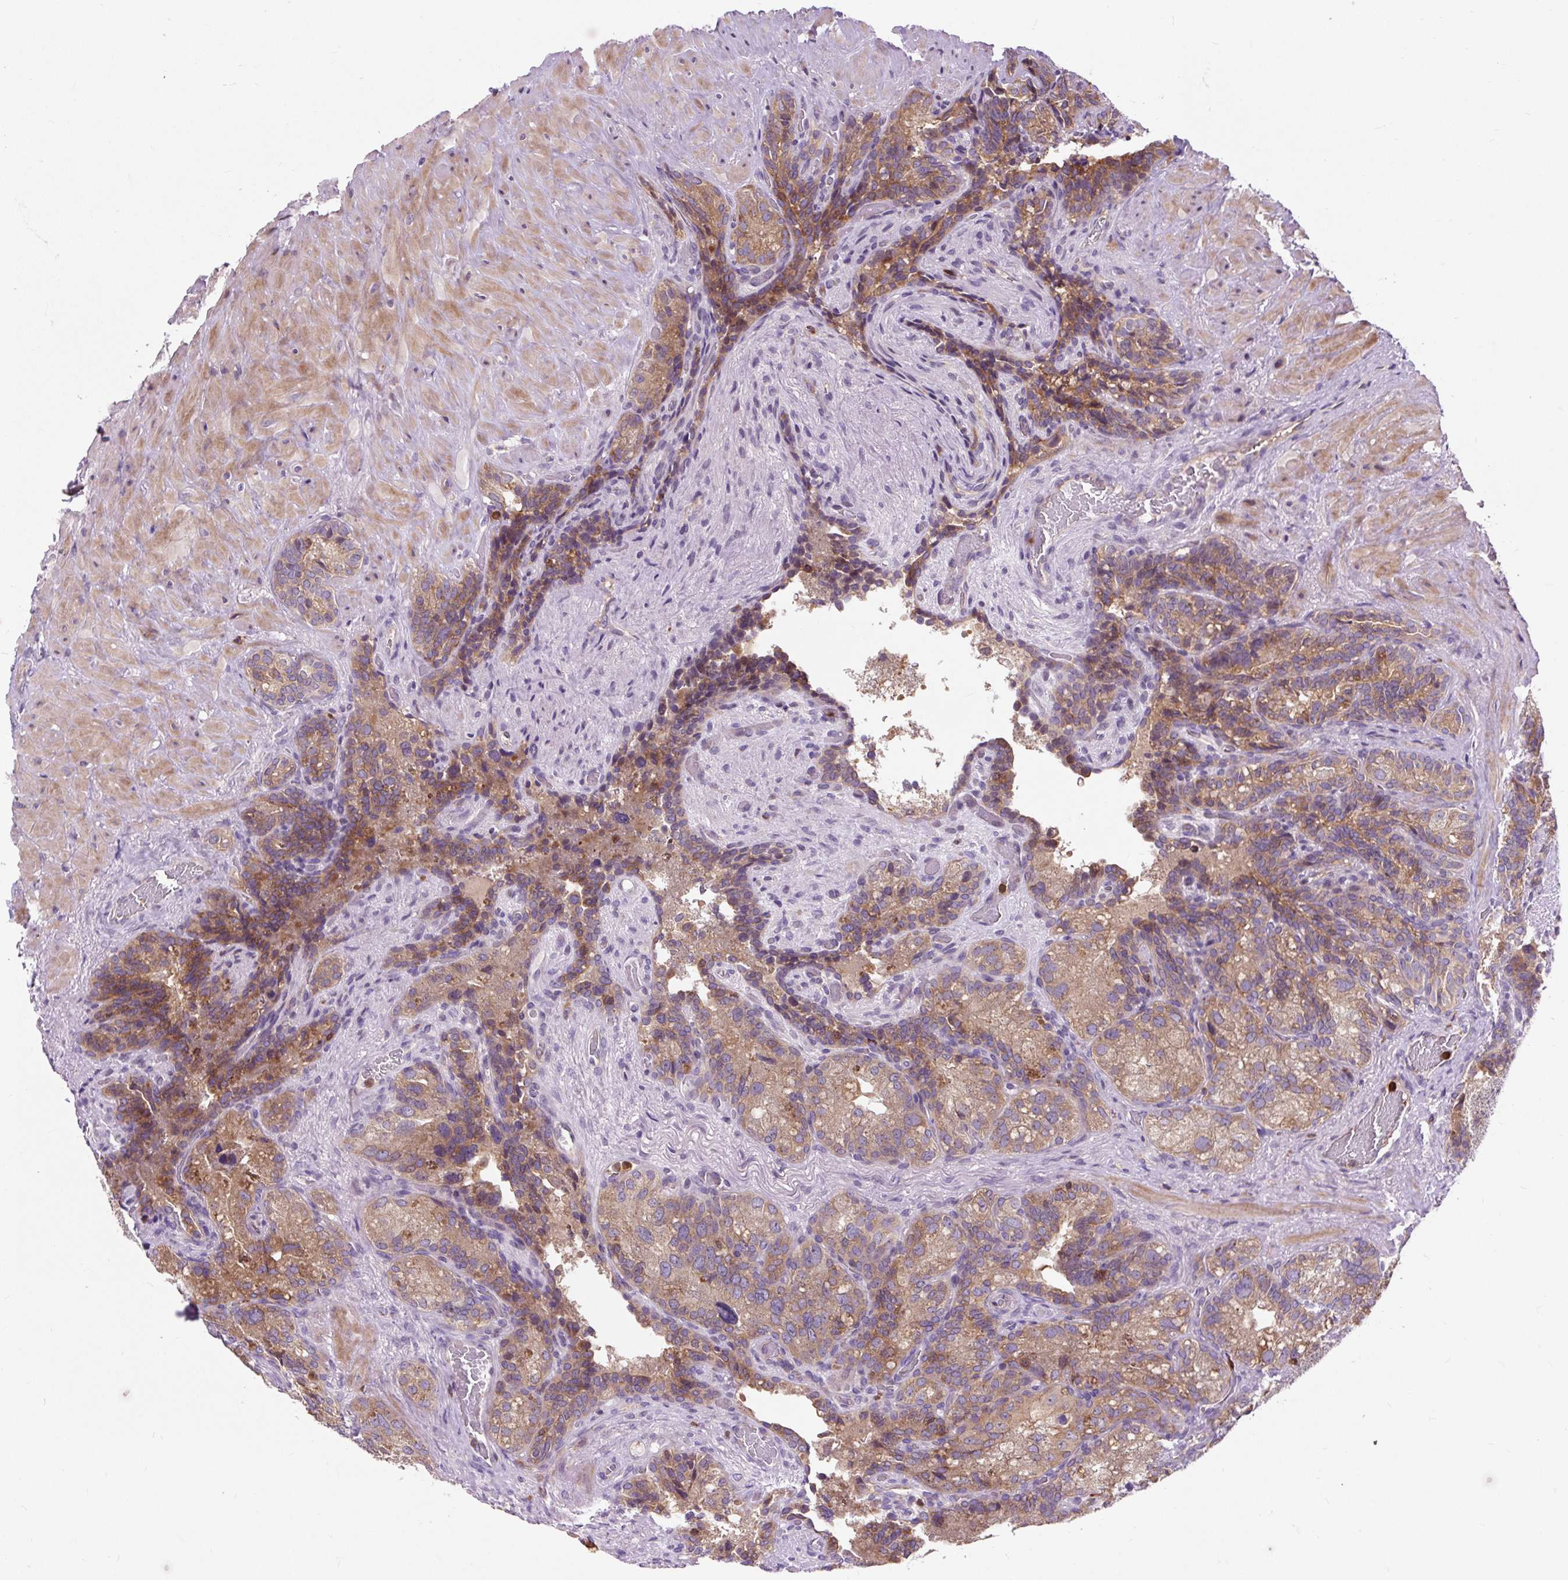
{"staining": {"intensity": "moderate", "quantity": ">75%", "location": "cytoplasmic/membranous"}, "tissue": "seminal vesicle", "cell_type": "Glandular cells", "image_type": "normal", "snomed": [{"axis": "morphology", "description": "Normal tissue, NOS"}, {"axis": "topography", "description": "Seminal veicle"}], "caption": "Protein expression analysis of unremarkable seminal vesicle exhibits moderate cytoplasmic/membranous expression in about >75% of glandular cells. Nuclei are stained in blue.", "gene": "CISD3", "patient": {"sex": "male", "age": 69}}